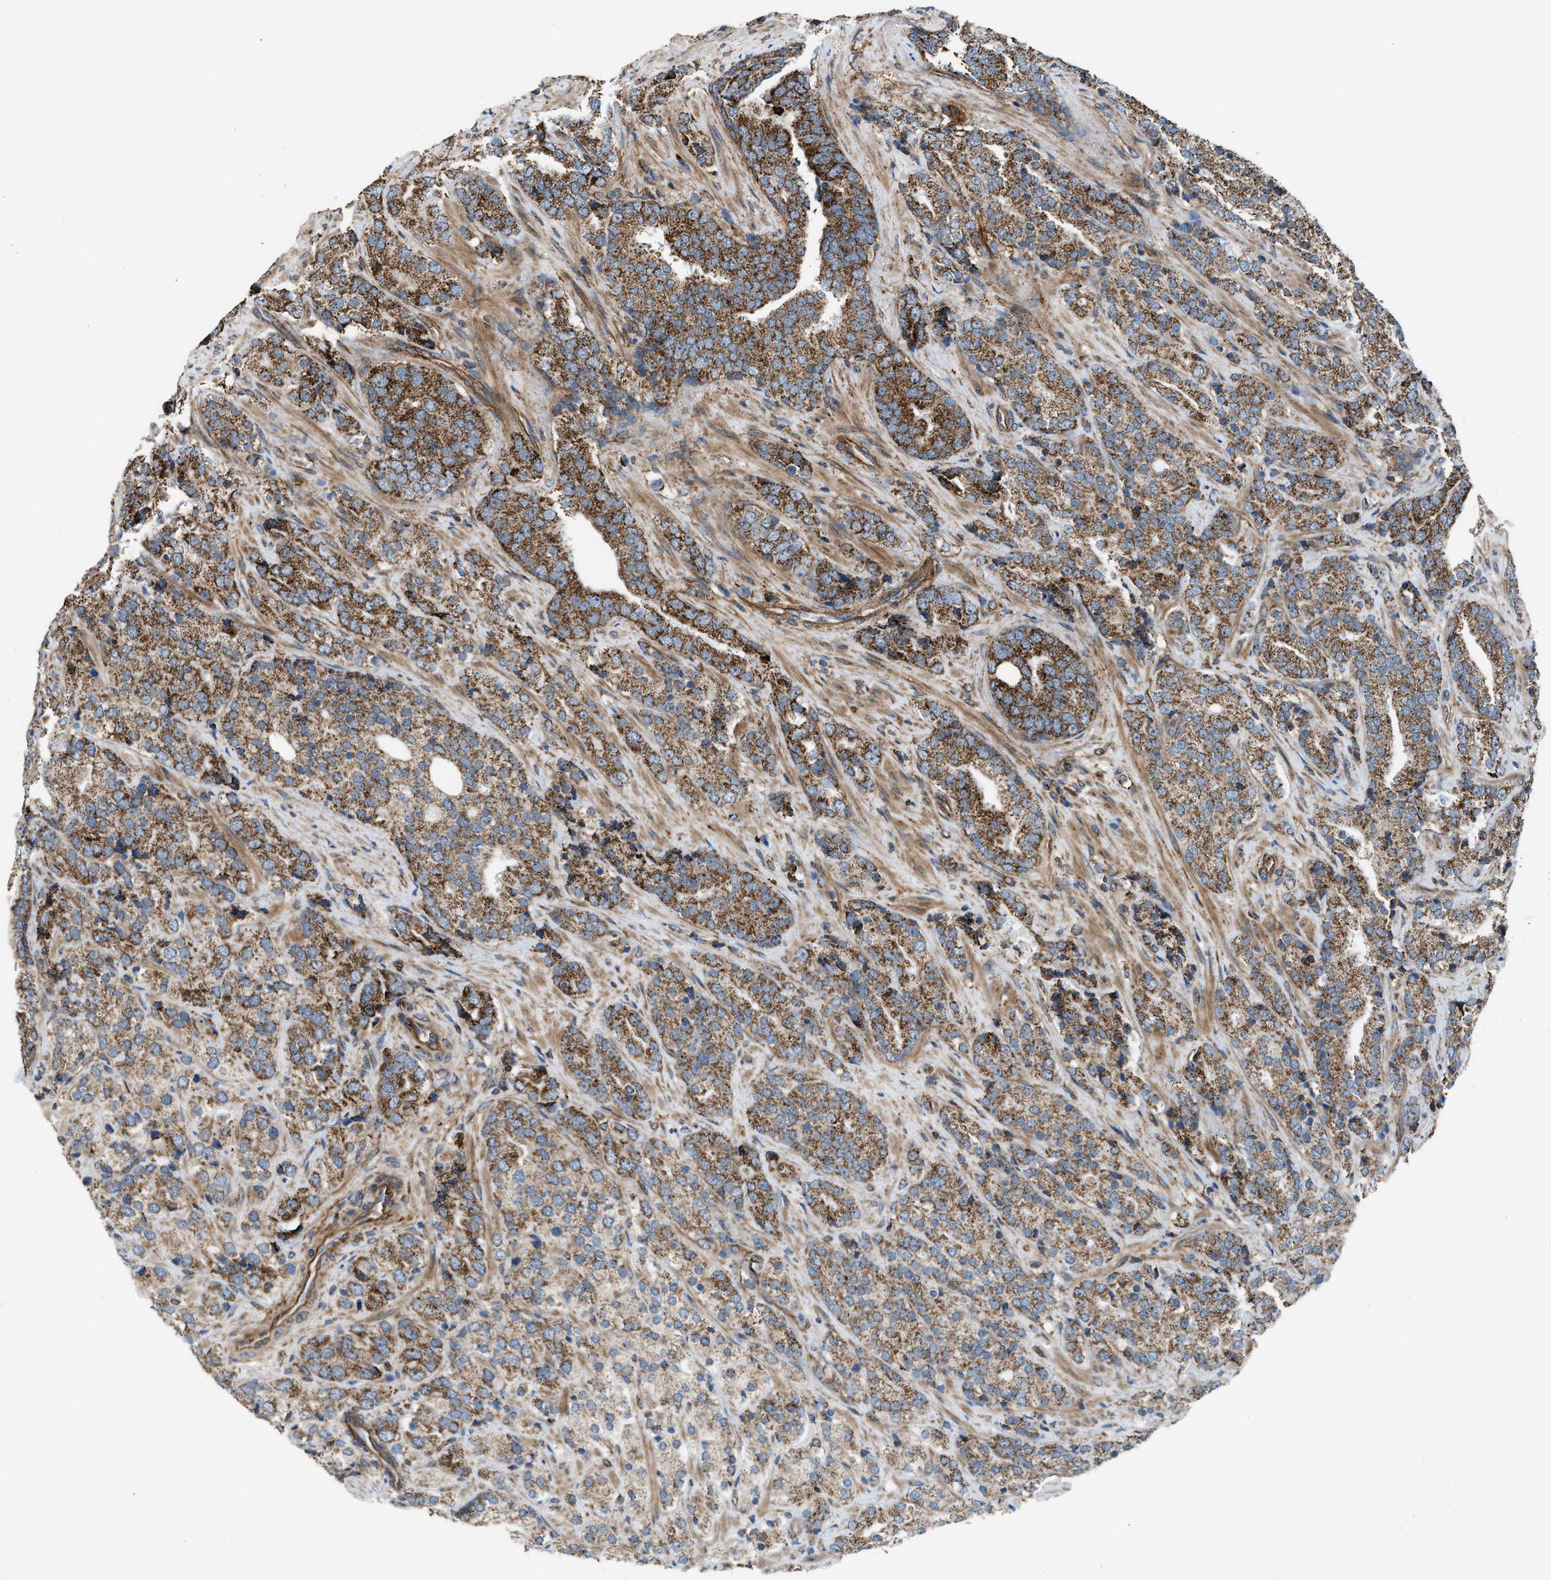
{"staining": {"intensity": "moderate", "quantity": ">75%", "location": "cytoplasmic/membranous"}, "tissue": "prostate cancer", "cell_type": "Tumor cells", "image_type": "cancer", "snomed": [{"axis": "morphology", "description": "Adenocarcinoma, High grade"}, {"axis": "topography", "description": "Prostate"}], "caption": "High-grade adenocarcinoma (prostate) was stained to show a protein in brown. There is medium levels of moderate cytoplasmic/membranous positivity in about >75% of tumor cells. (Stains: DAB in brown, nuclei in blue, Microscopy: brightfield microscopy at high magnification).", "gene": "SLC10A3", "patient": {"sex": "male", "age": 71}}